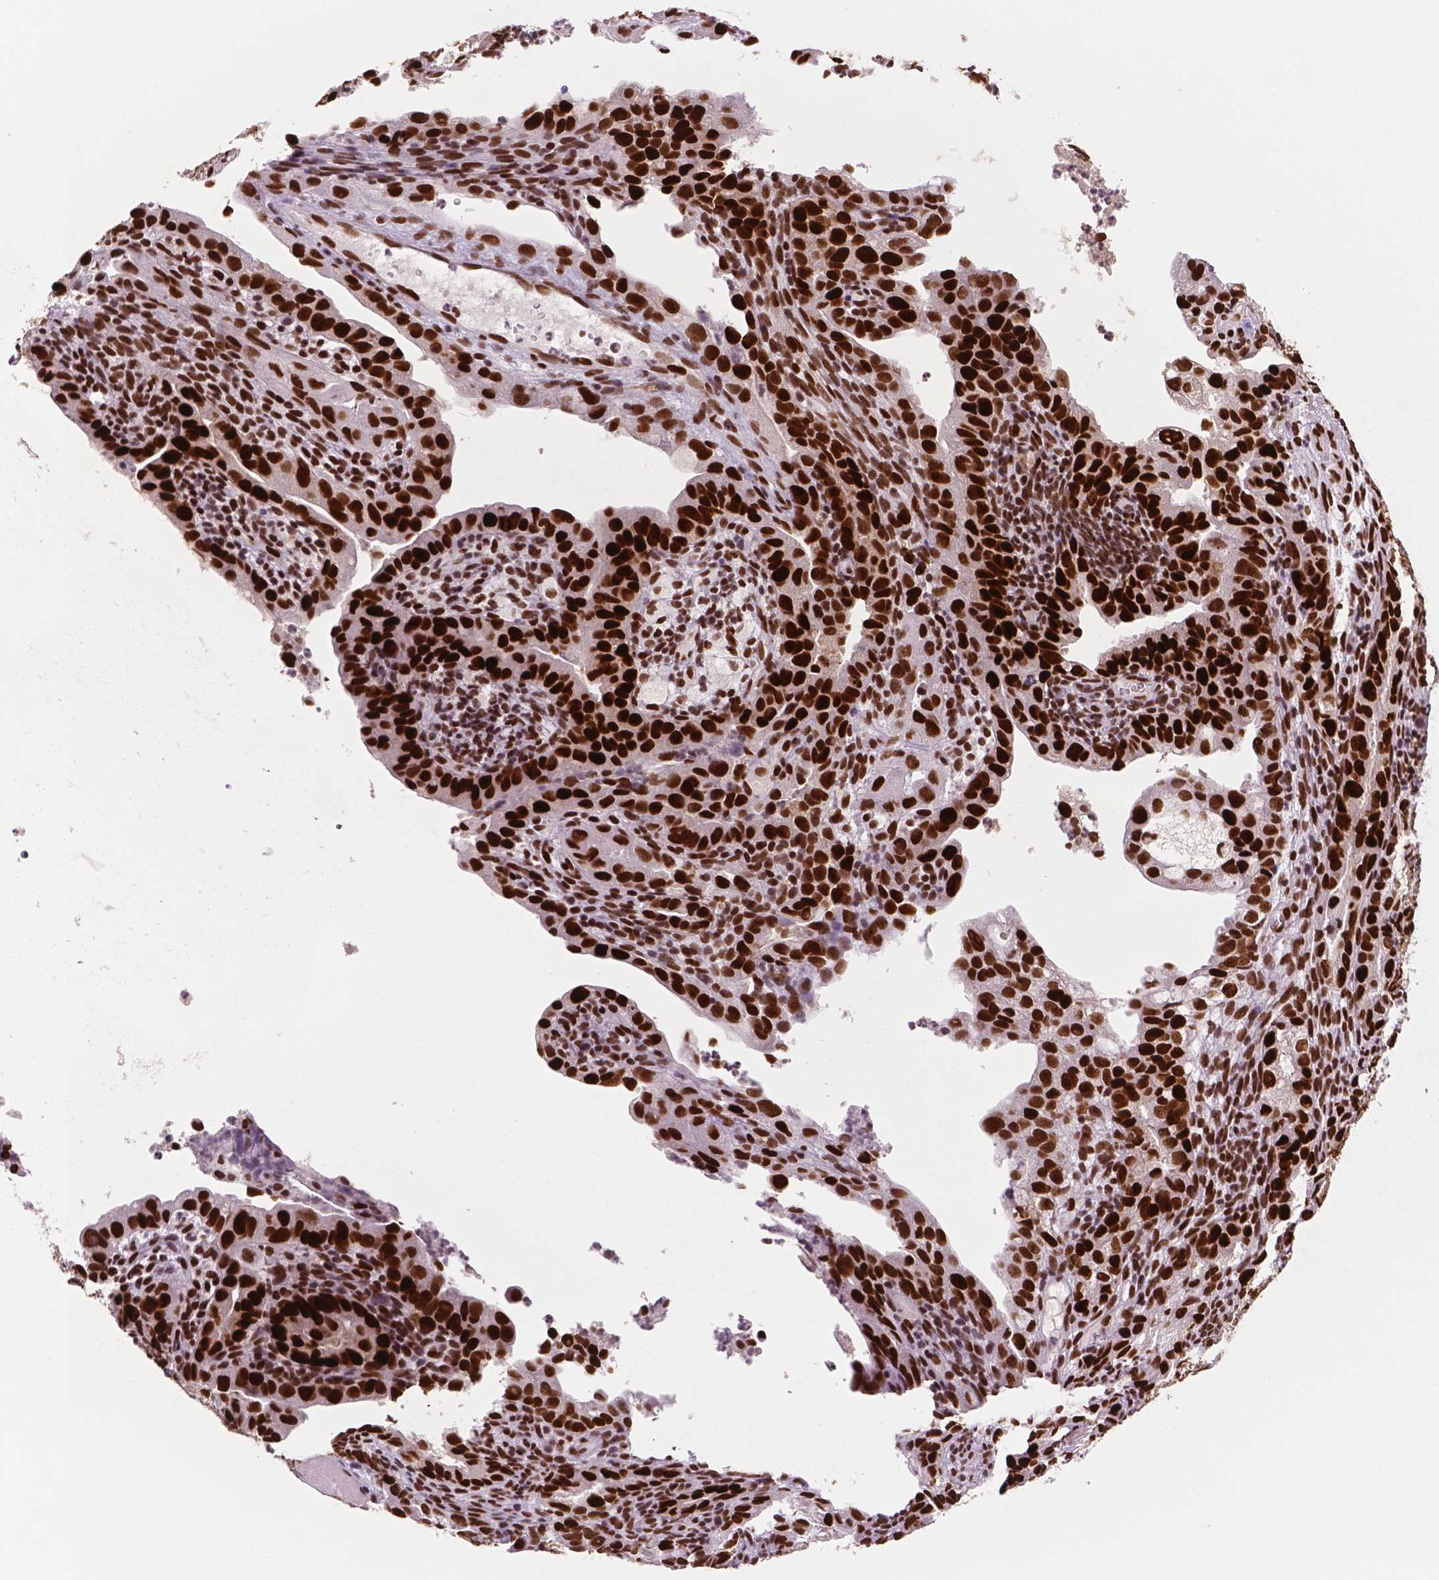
{"staining": {"intensity": "strong", "quantity": ">75%", "location": "nuclear"}, "tissue": "endometrial cancer", "cell_type": "Tumor cells", "image_type": "cancer", "snomed": [{"axis": "morphology", "description": "Adenocarcinoma, NOS"}, {"axis": "topography", "description": "Endometrium"}], "caption": "IHC image of human endometrial adenocarcinoma stained for a protein (brown), which reveals high levels of strong nuclear positivity in about >75% of tumor cells.", "gene": "MSH6", "patient": {"sex": "female", "age": 57}}